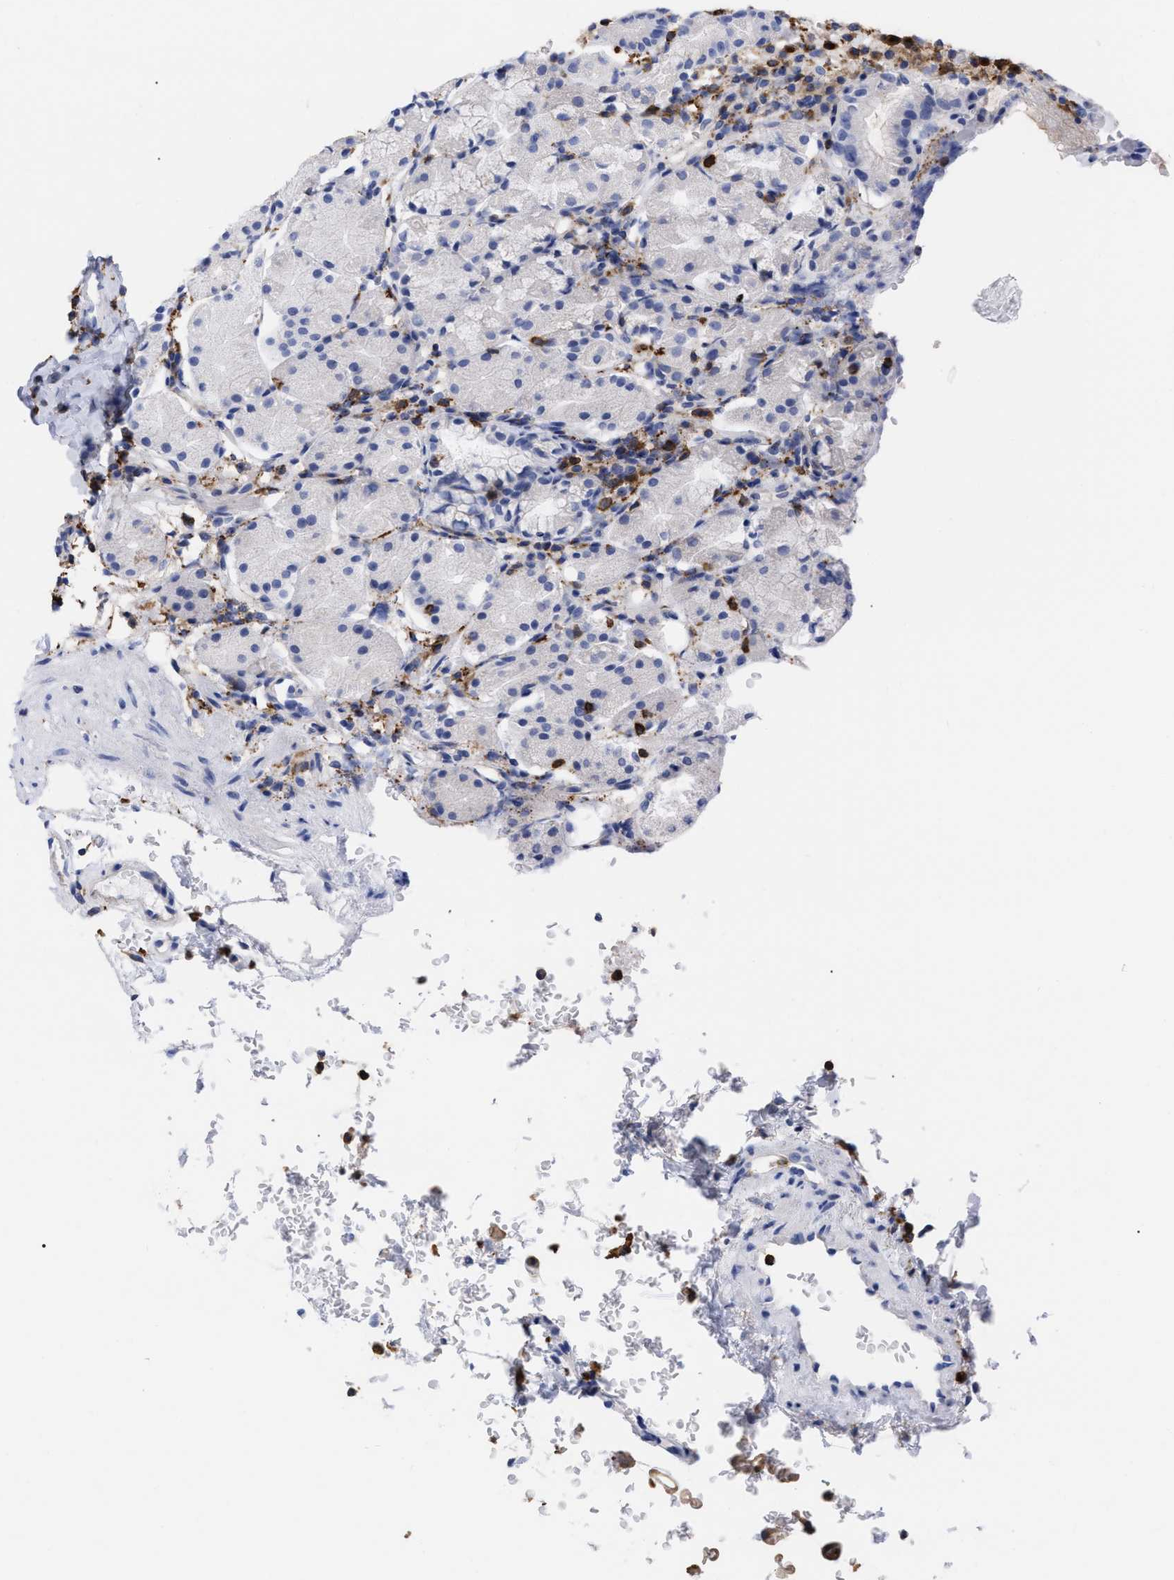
{"staining": {"intensity": "negative", "quantity": "none", "location": "none"}, "tissue": "stomach", "cell_type": "Glandular cells", "image_type": "normal", "snomed": [{"axis": "morphology", "description": "Normal tissue, NOS"}, {"axis": "topography", "description": "Stomach"}, {"axis": "topography", "description": "Stomach, lower"}], "caption": "The photomicrograph shows no staining of glandular cells in normal stomach. (DAB (3,3'-diaminobenzidine) immunohistochemistry with hematoxylin counter stain).", "gene": "HCLS1", "patient": {"sex": "female", "age": 75}}